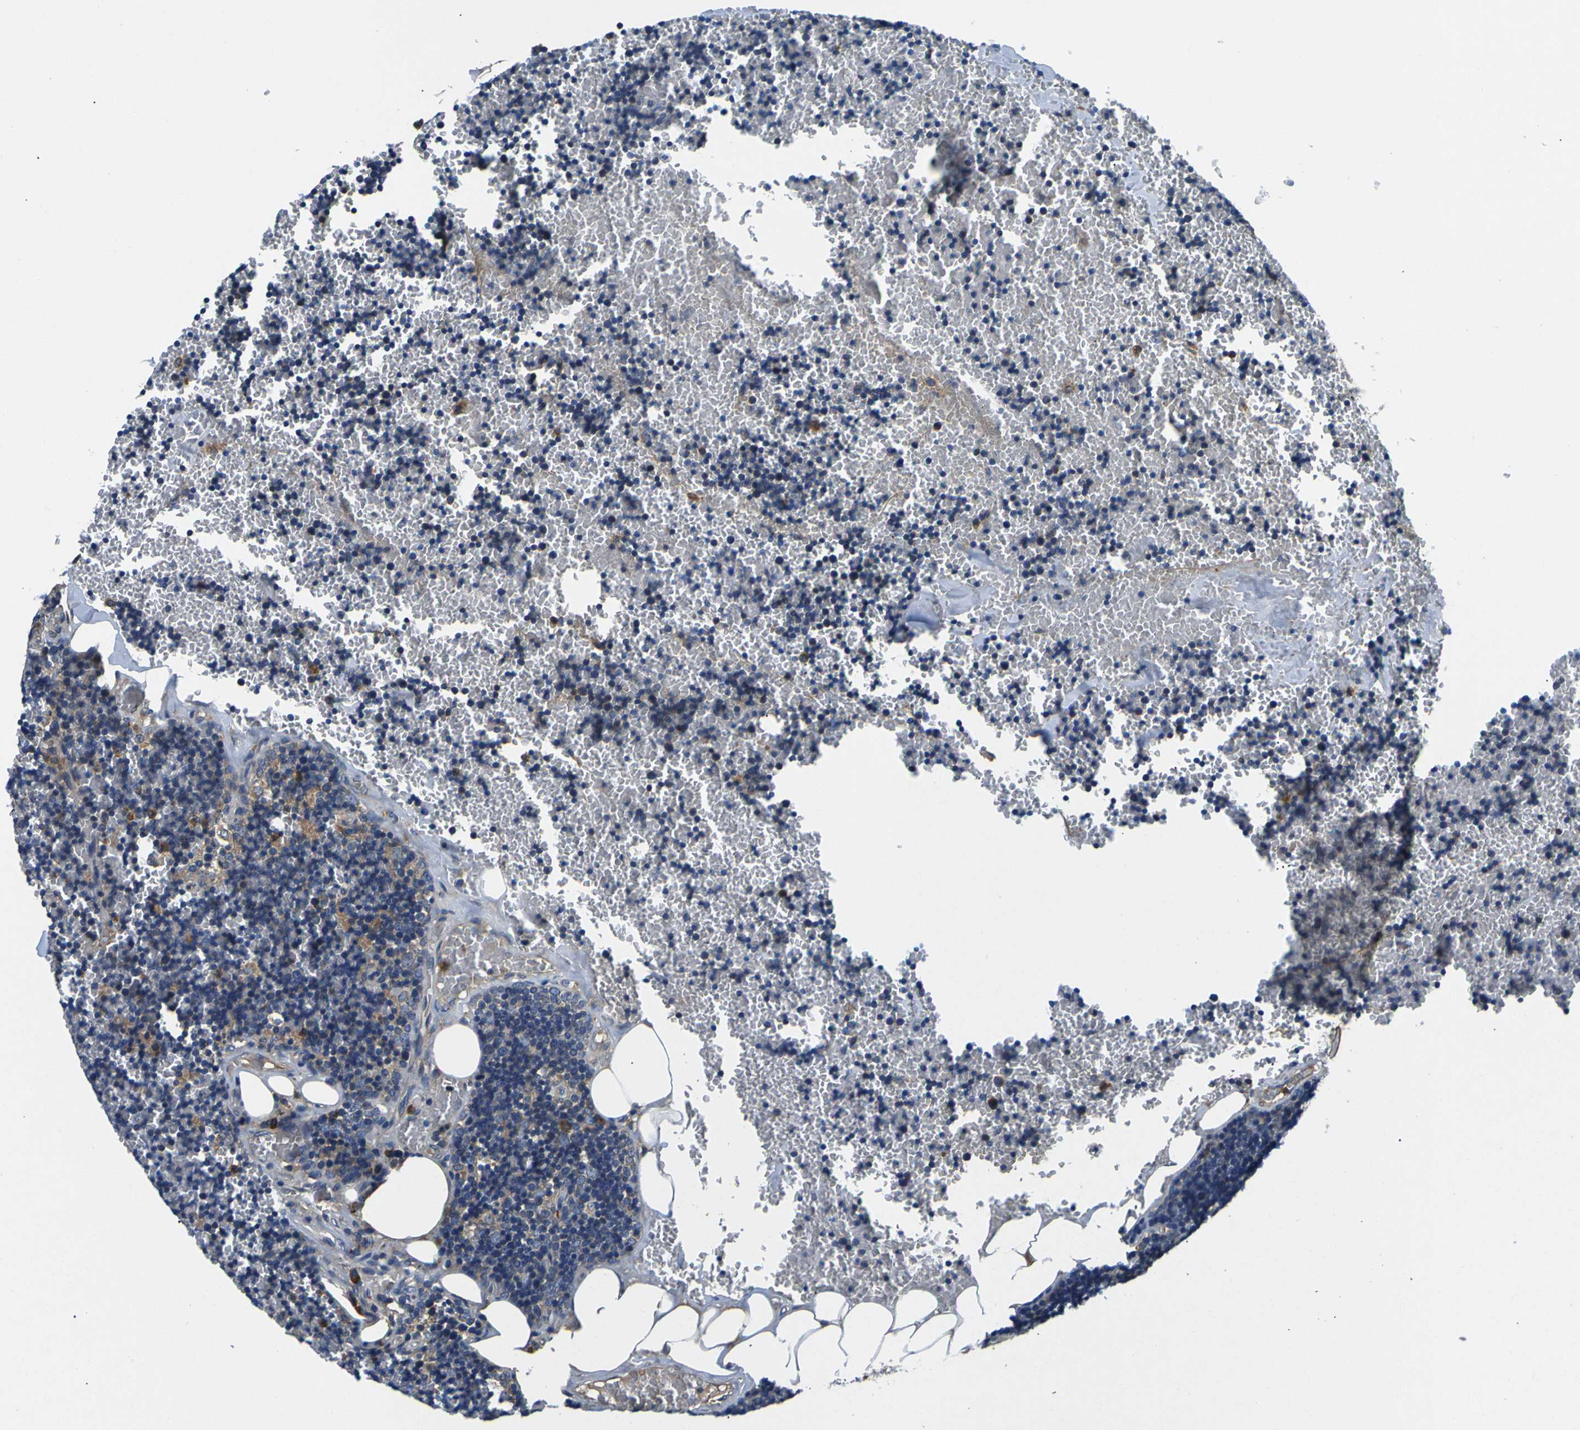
{"staining": {"intensity": "moderate", "quantity": "<25%", "location": "cytoplasmic/membranous"}, "tissue": "lymph node", "cell_type": "Germinal center cells", "image_type": "normal", "snomed": [{"axis": "morphology", "description": "Normal tissue, NOS"}, {"axis": "topography", "description": "Lymph node"}], "caption": "Immunohistochemistry (DAB (3,3'-diaminobenzidine)) staining of unremarkable human lymph node exhibits moderate cytoplasmic/membranous protein staining in approximately <25% of germinal center cells. (Brightfield microscopy of DAB IHC at high magnification).", "gene": "RAB1B", "patient": {"sex": "male", "age": 33}}